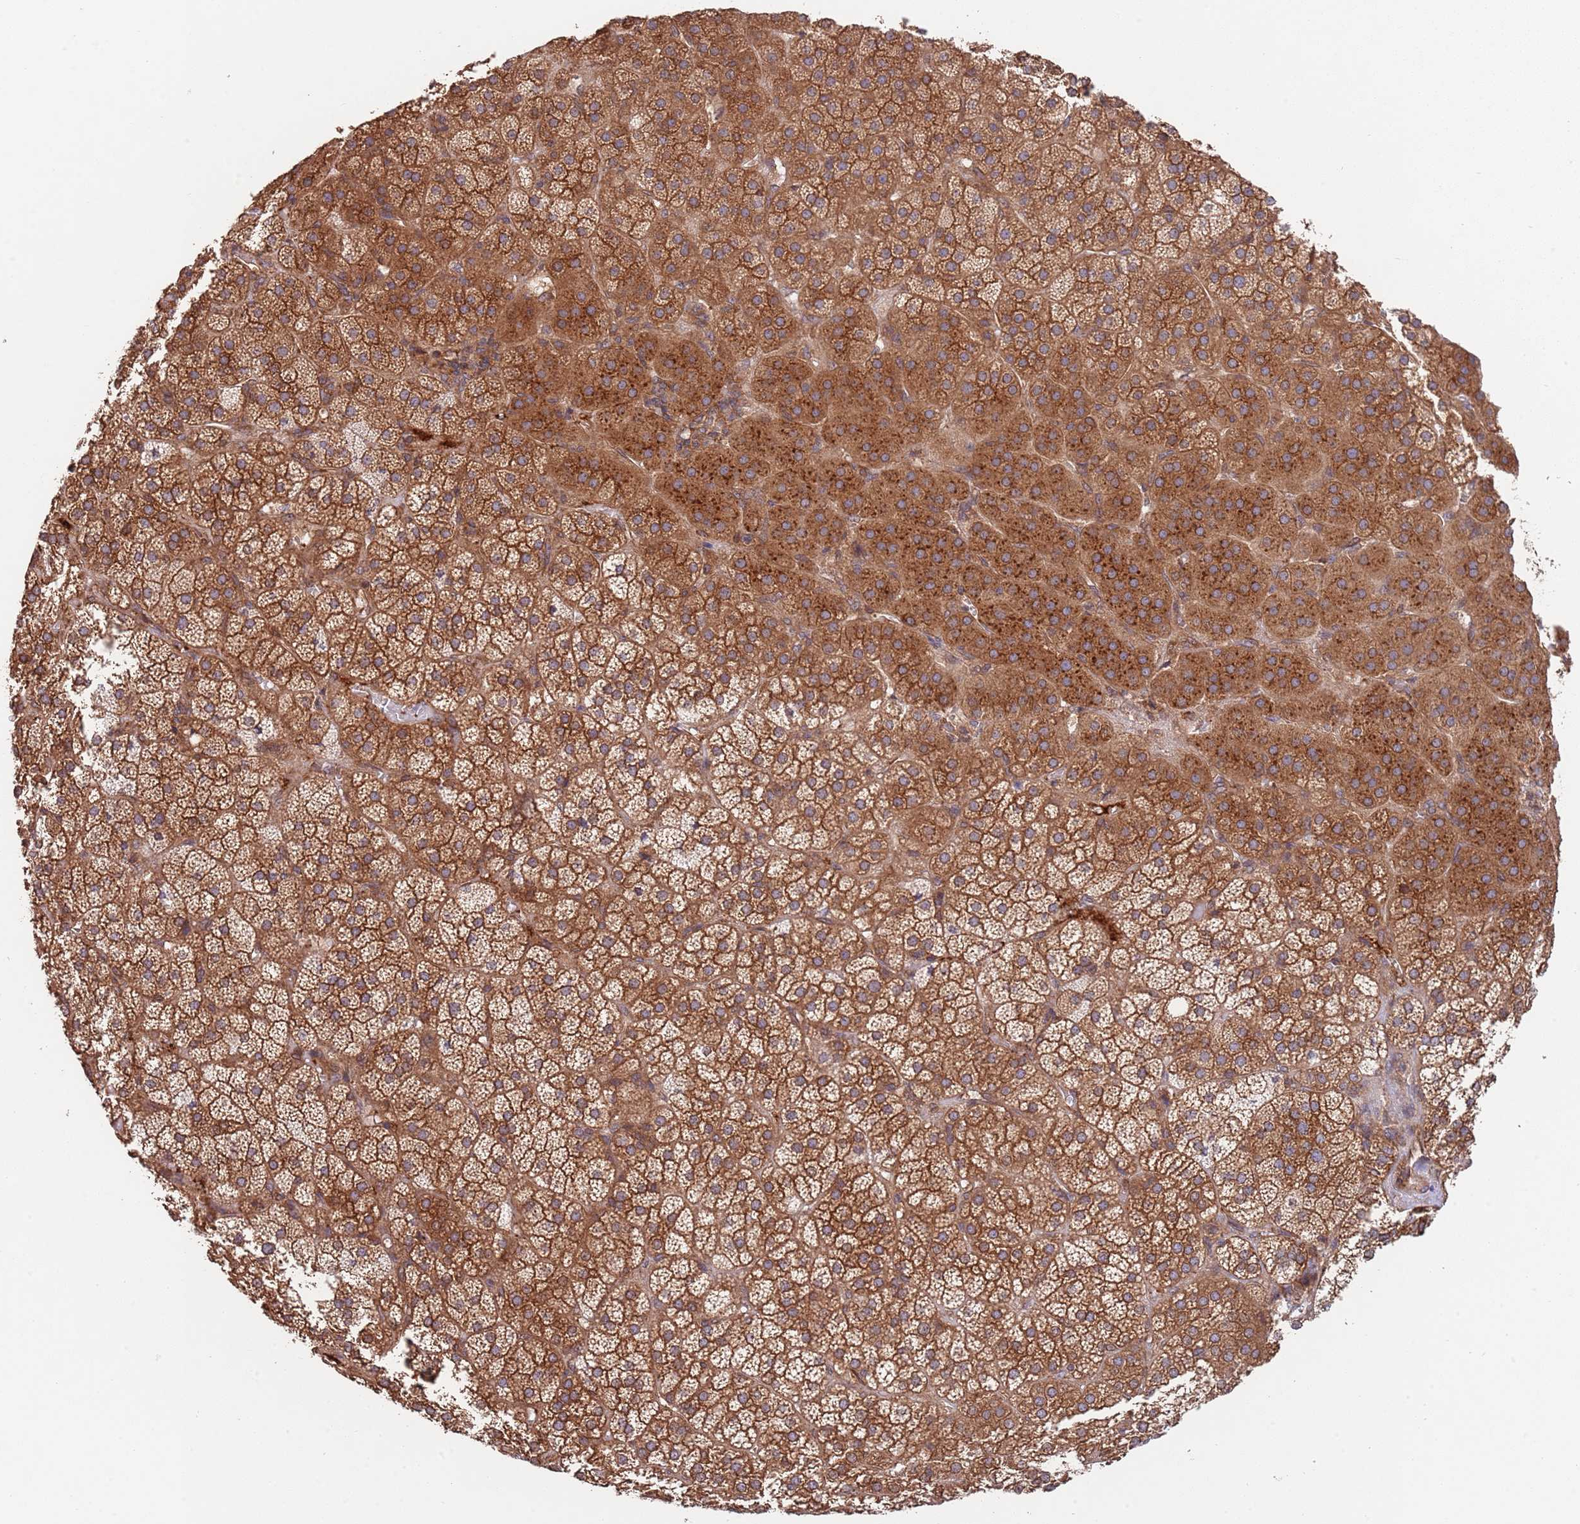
{"staining": {"intensity": "strong", "quantity": ">75%", "location": "cytoplasmic/membranous"}, "tissue": "adrenal gland", "cell_type": "Glandular cells", "image_type": "normal", "snomed": [{"axis": "morphology", "description": "Normal tissue, NOS"}, {"axis": "topography", "description": "Adrenal gland"}], "caption": "DAB immunohistochemical staining of benign adrenal gland shows strong cytoplasmic/membranous protein expression in approximately >75% of glandular cells. (Brightfield microscopy of DAB IHC at high magnification).", "gene": "RNF19B", "patient": {"sex": "female", "age": 70}}